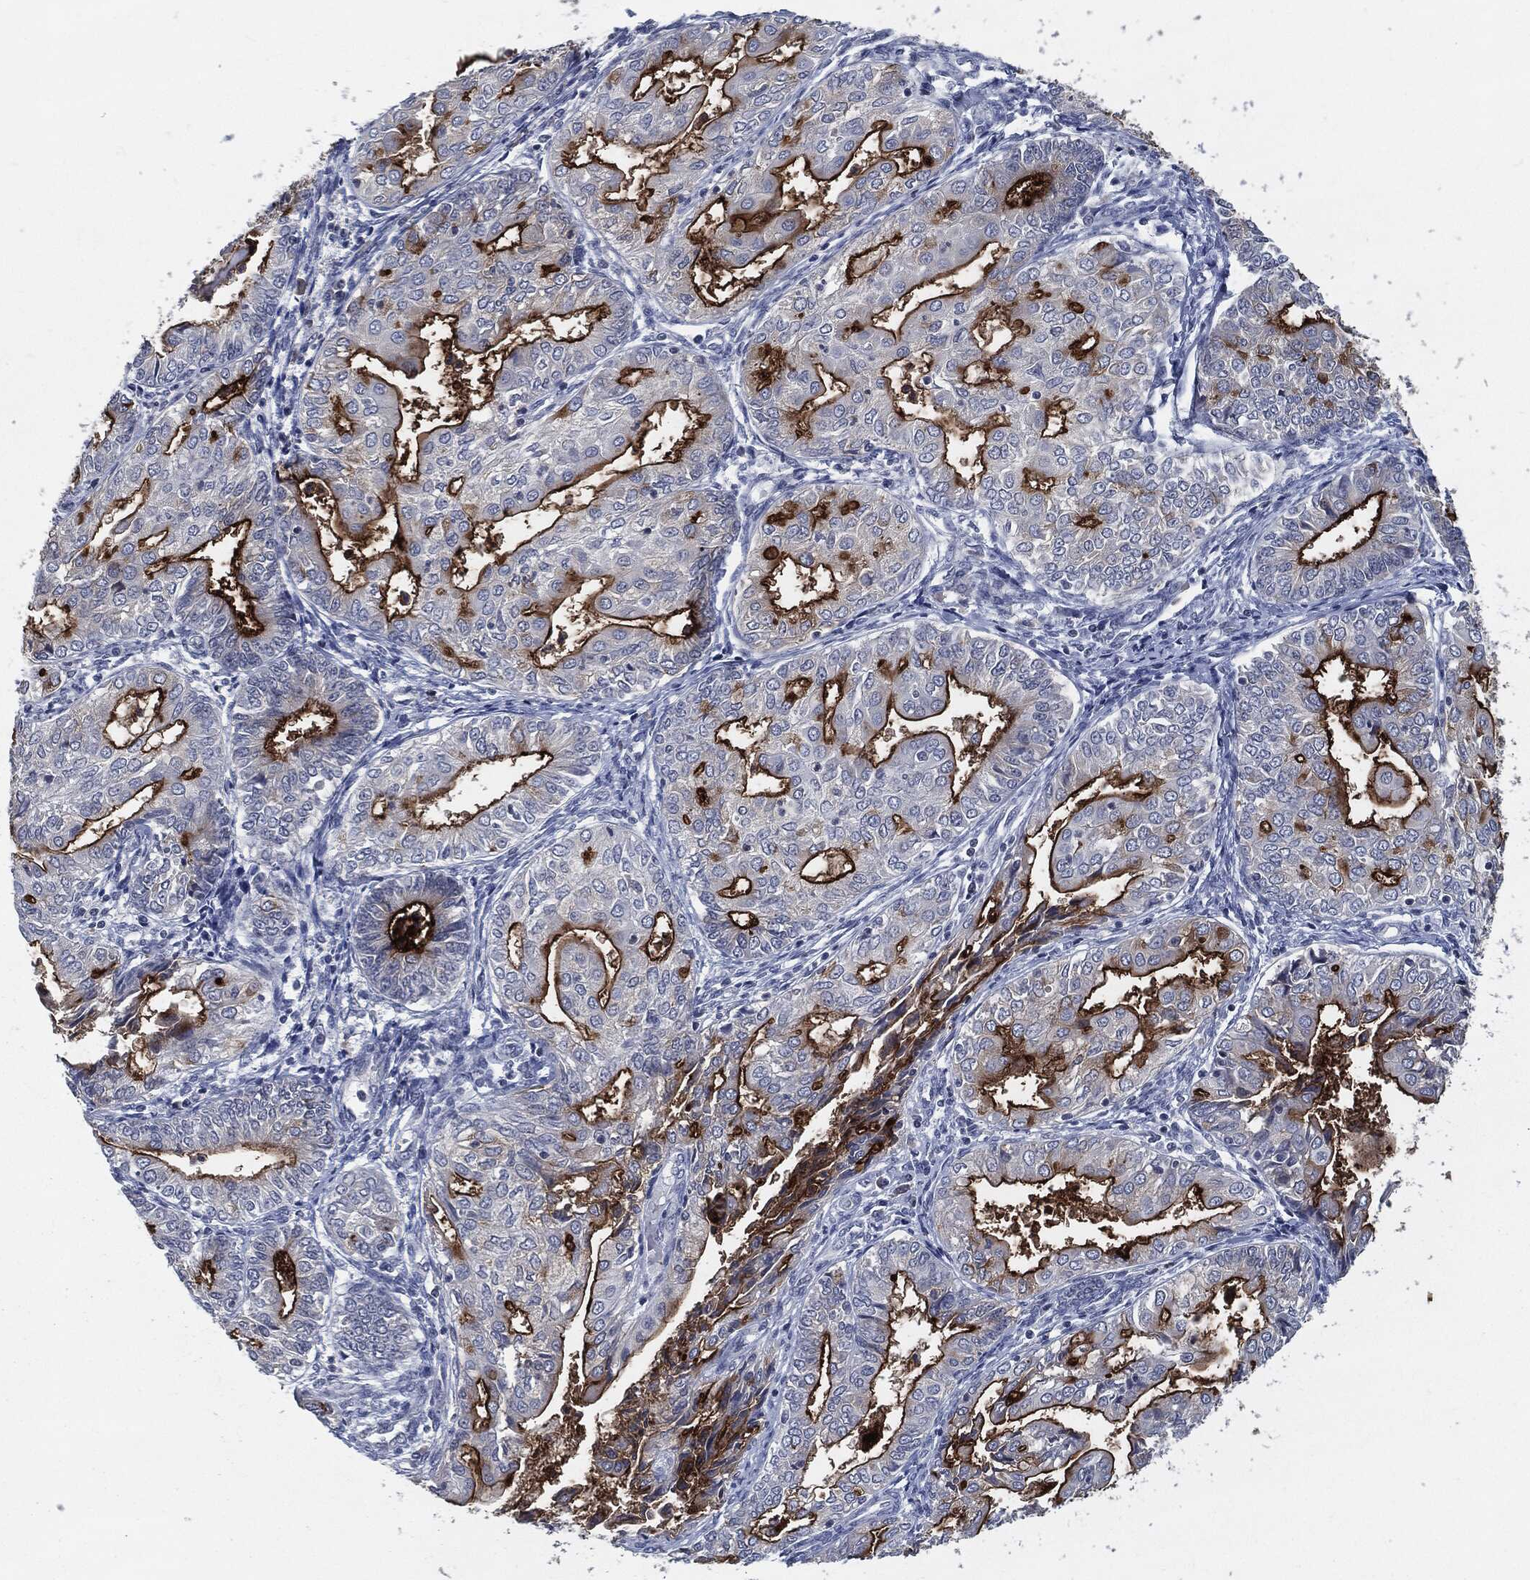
{"staining": {"intensity": "strong", "quantity": "25%-75%", "location": "cytoplasmic/membranous"}, "tissue": "endometrial cancer", "cell_type": "Tumor cells", "image_type": "cancer", "snomed": [{"axis": "morphology", "description": "Adenocarcinoma, NOS"}, {"axis": "topography", "description": "Endometrium"}], "caption": "Endometrial cancer (adenocarcinoma) stained with DAB immunohistochemistry demonstrates high levels of strong cytoplasmic/membranous staining in approximately 25%-75% of tumor cells.", "gene": "PROM1", "patient": {"sex": "female", "age": 68}}